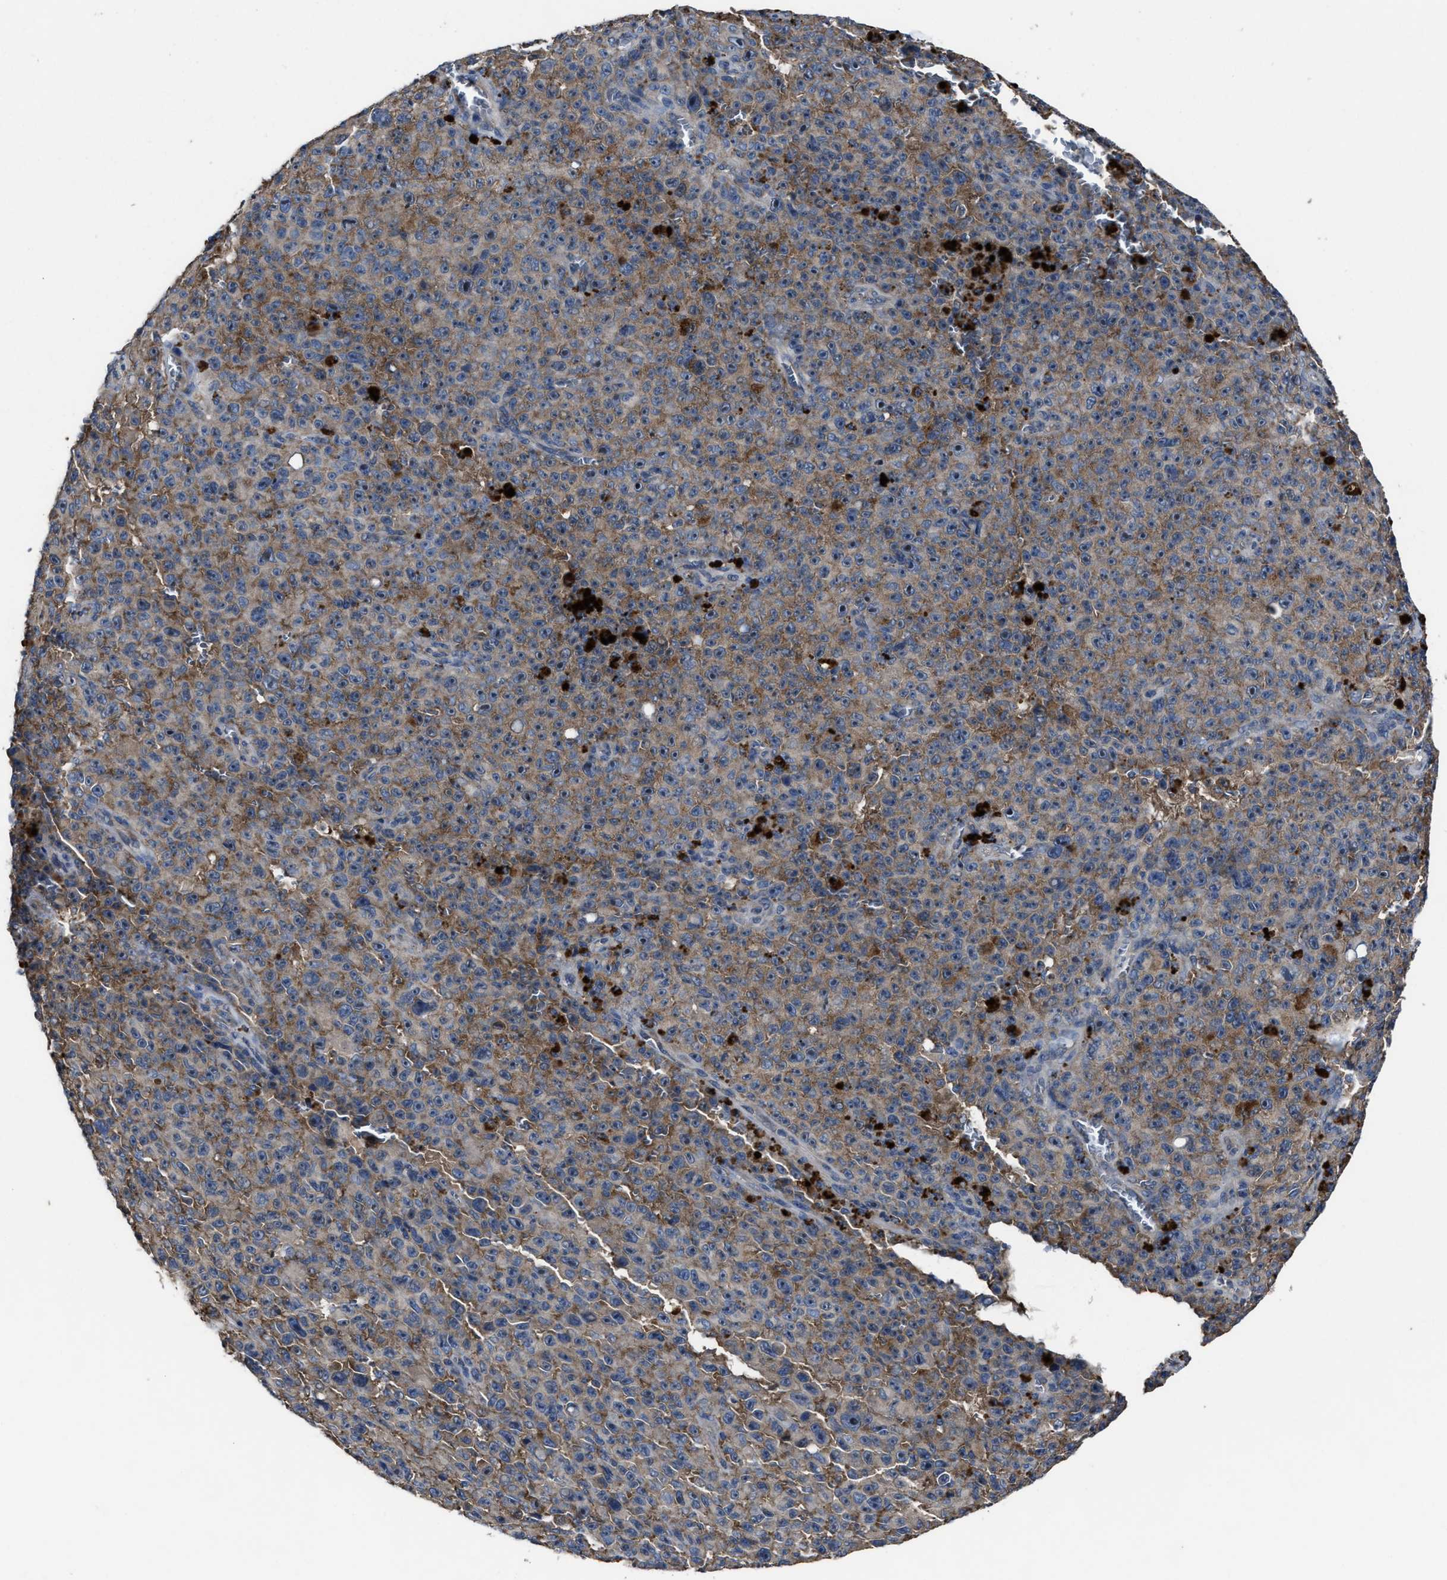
{"staining": {"intensity": "weak", "quantity": ">75%", "location": "cytoplasmic/membranous"}, "tissue": "melanoma", "cell_type": "Tumor cells", "image_type": "cancer", "snomed": [{"axis": "morphology", "description": "Malignant melanoma, NOS"}, {"axis": "topography", "description": "Skin"}], "caption": "Immunohistochemical staining of human melanoma exhibits low levels of weak cytoplasmic/membranous expression in about >75% of tumor cells.", "gene": "UPF1", "patient": {"sex": "female", "age": 82}}